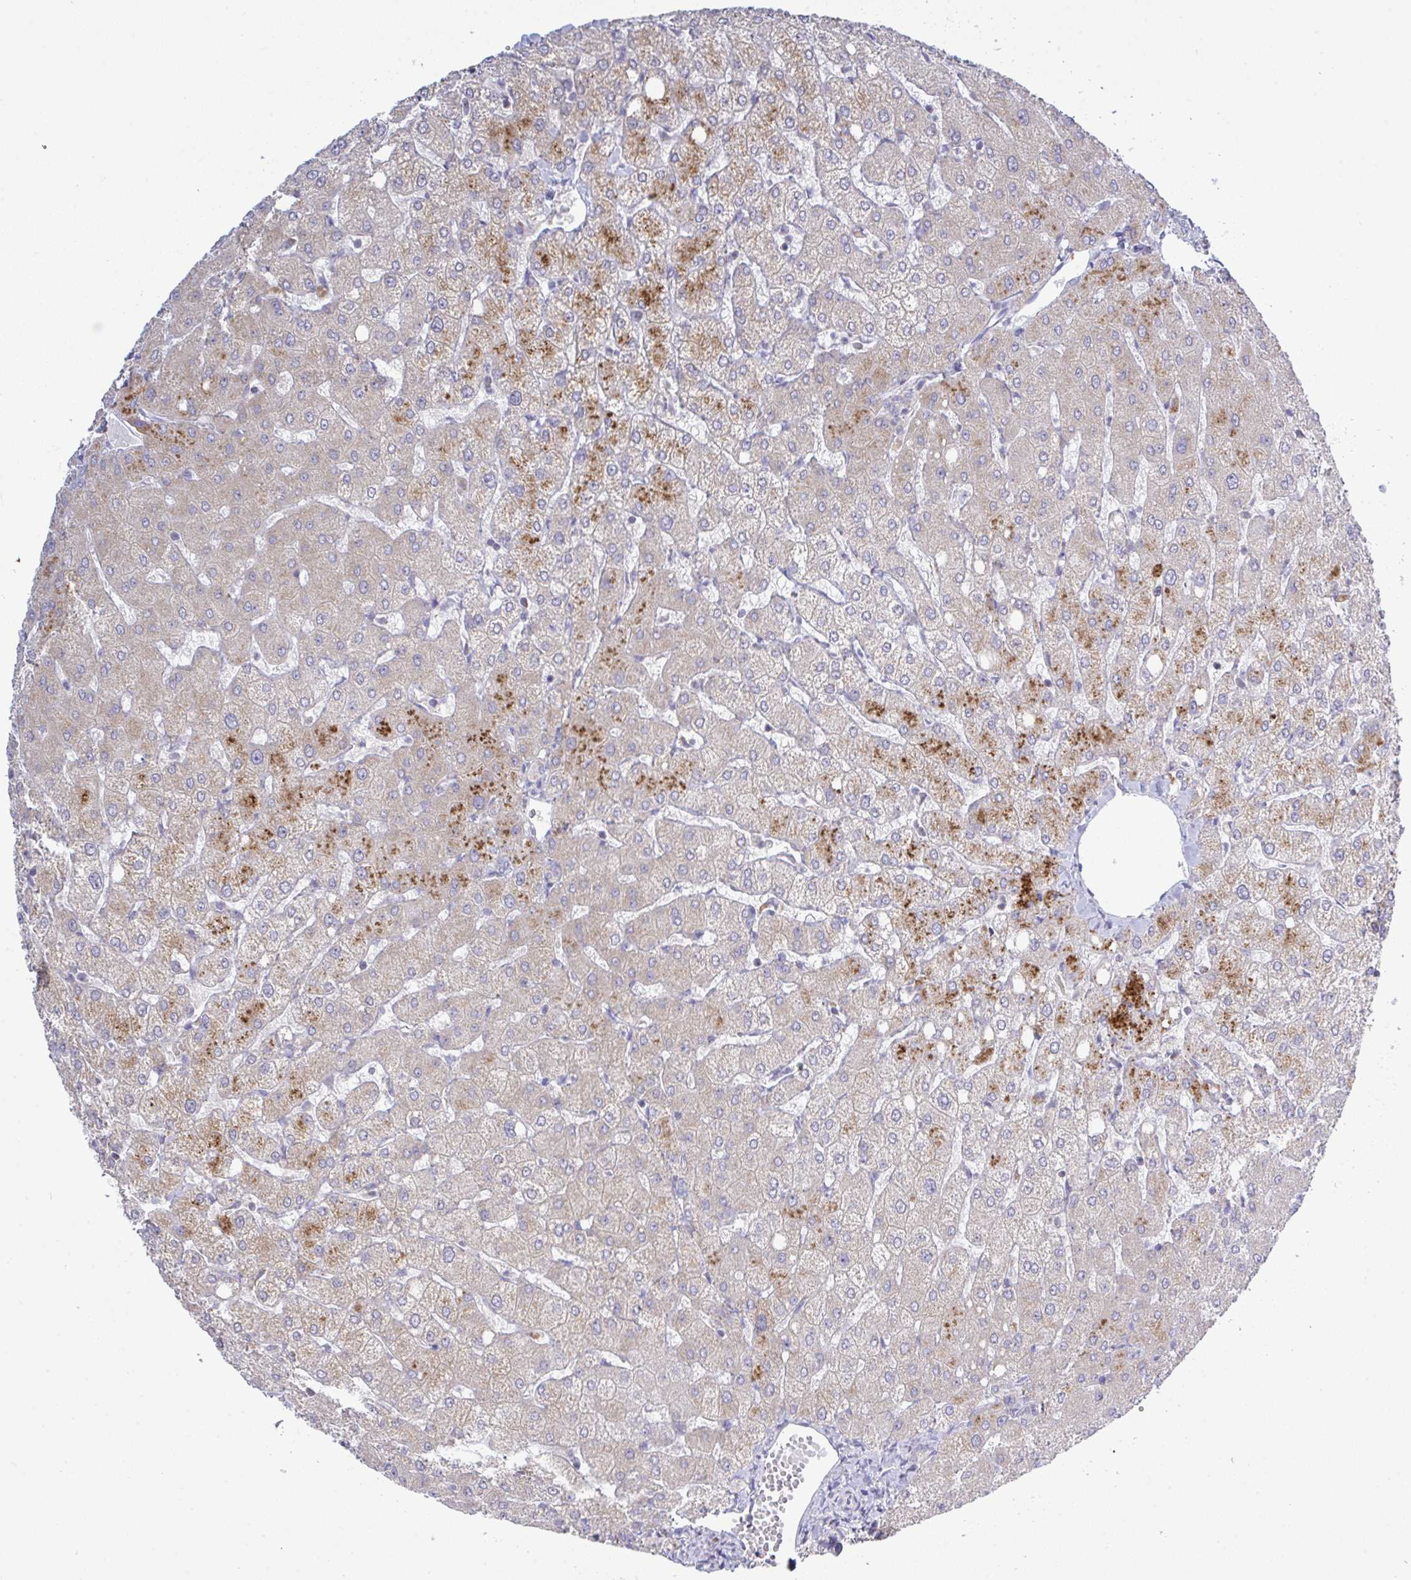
{"staining": {"intensity": "negative", "quantity": "none", "location": "none"}, "tissue": "liver", "cell_type": "Cholangiocytes", "image_type": "normal", "snomed": [{"axis": "morphology", "description": "Normal tissue, NOS"}, {"axis": "topography", "description": "Liver"}], "caption": "This is an IHC micrograph of normal liver. There is no staining in cholangiocytes.", "gene": "NDUFA7", "patient": {"sex": "female", "age": 54}}